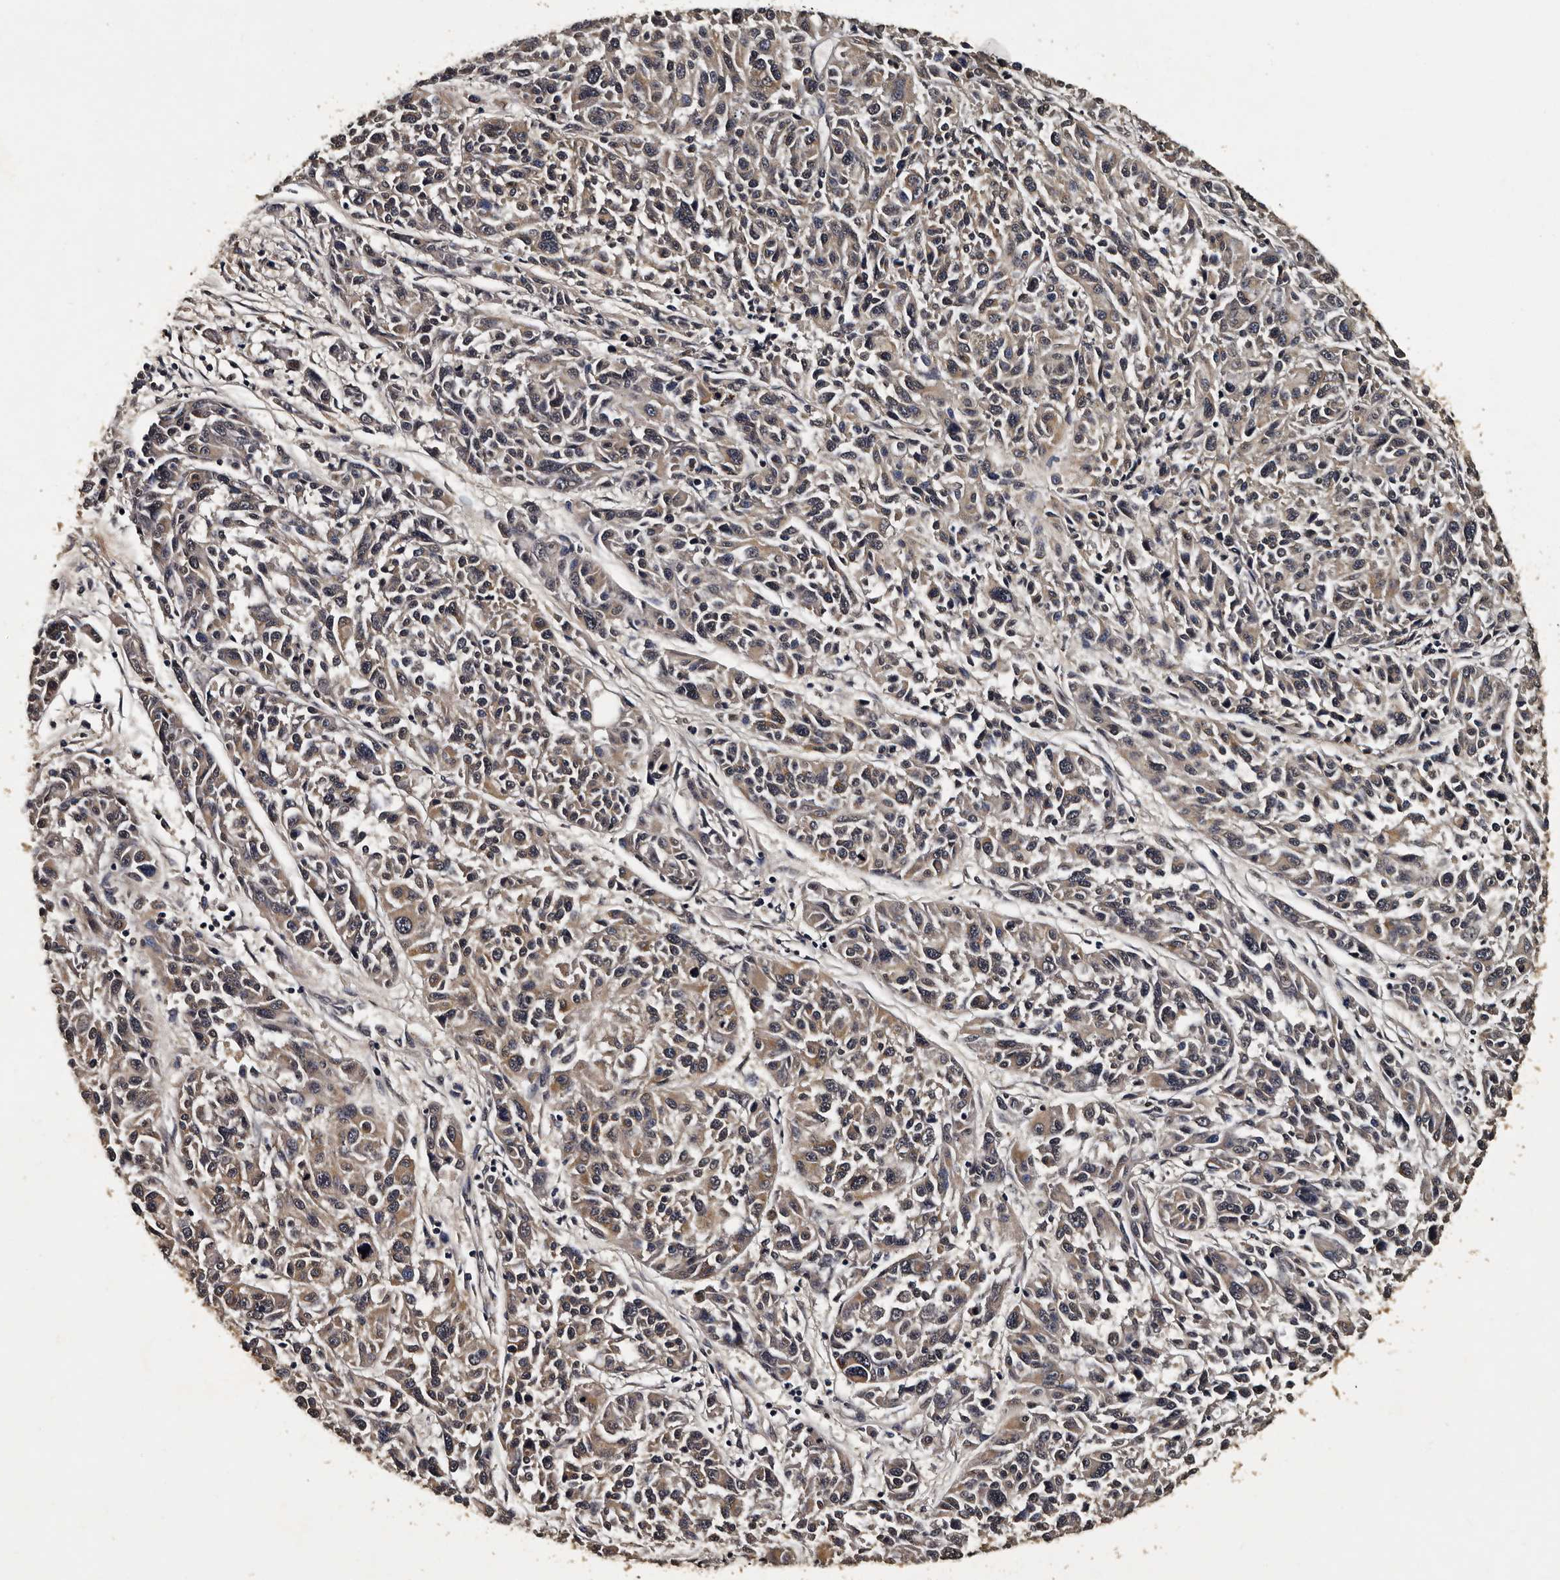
{"staining": {"intensity": "weak", "quantity": "25%-75%", "location": "cytoplasmic/membranous"}, "tissue": "melanoma", "cell_type": "Tumor cells", "image_type": "cancer", "snomed": [{"axis": "morphology", "description": "Malignant melanoma, NOS"}, {"axis": "topography", "description": "Skin"}], "caption": "A brown stain shows weak cytoplasmic/membranous expression of a protein in human melanoma tumor cells. Nuclei are stained in blue.", "gene": "CPNE3", "patient": {"sex": "male", "age": 53}}